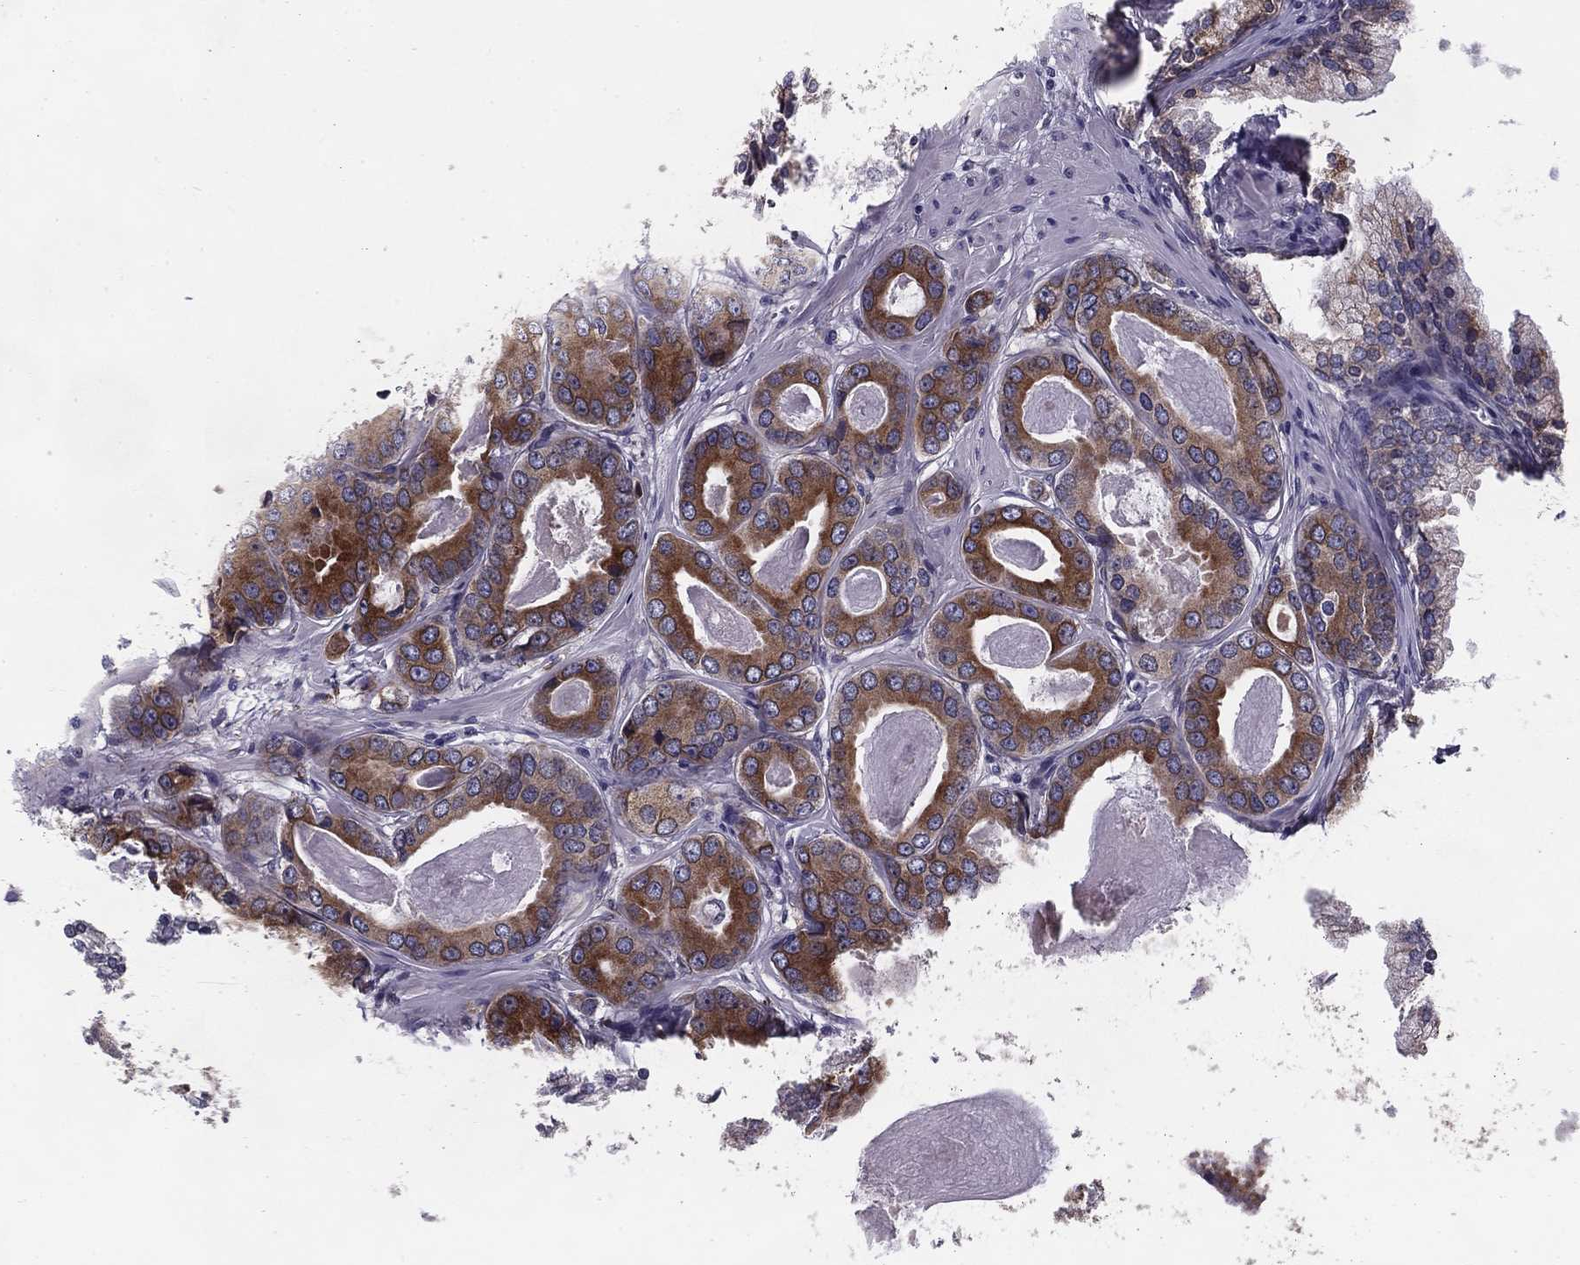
{"staining": {"intensity": "strong", "quantity": "25%-75%", "location": "cytoplasmic/membranous"}, "tissue": "prostate cancer", "cell_type": "Tumor cells", "image_type": "cancer", "snomed": [{"axis": "morphology", "description": "Adenocarcinoma, NOS"}, {"axis": "topography", "description": "Prostate"}], "caption": "High-magnification brightfield microscopy of prostate adenocarcinoma stained with DAB (3,3'-diaminobenzidine) (brown) and counterstained with hematoxylin (blue). tumor cells exhibit strong cytoplasmic/membranous staining is present in about25%-75% of cells. The staining is performed using DAB (3,3'-diaminobenzidine) brown chromogen to label protein expression. The nuclei are counter-stained blue using hematoxylin.", "gene": "TMED3", "patient": {"sex": "male", "age": 61}}